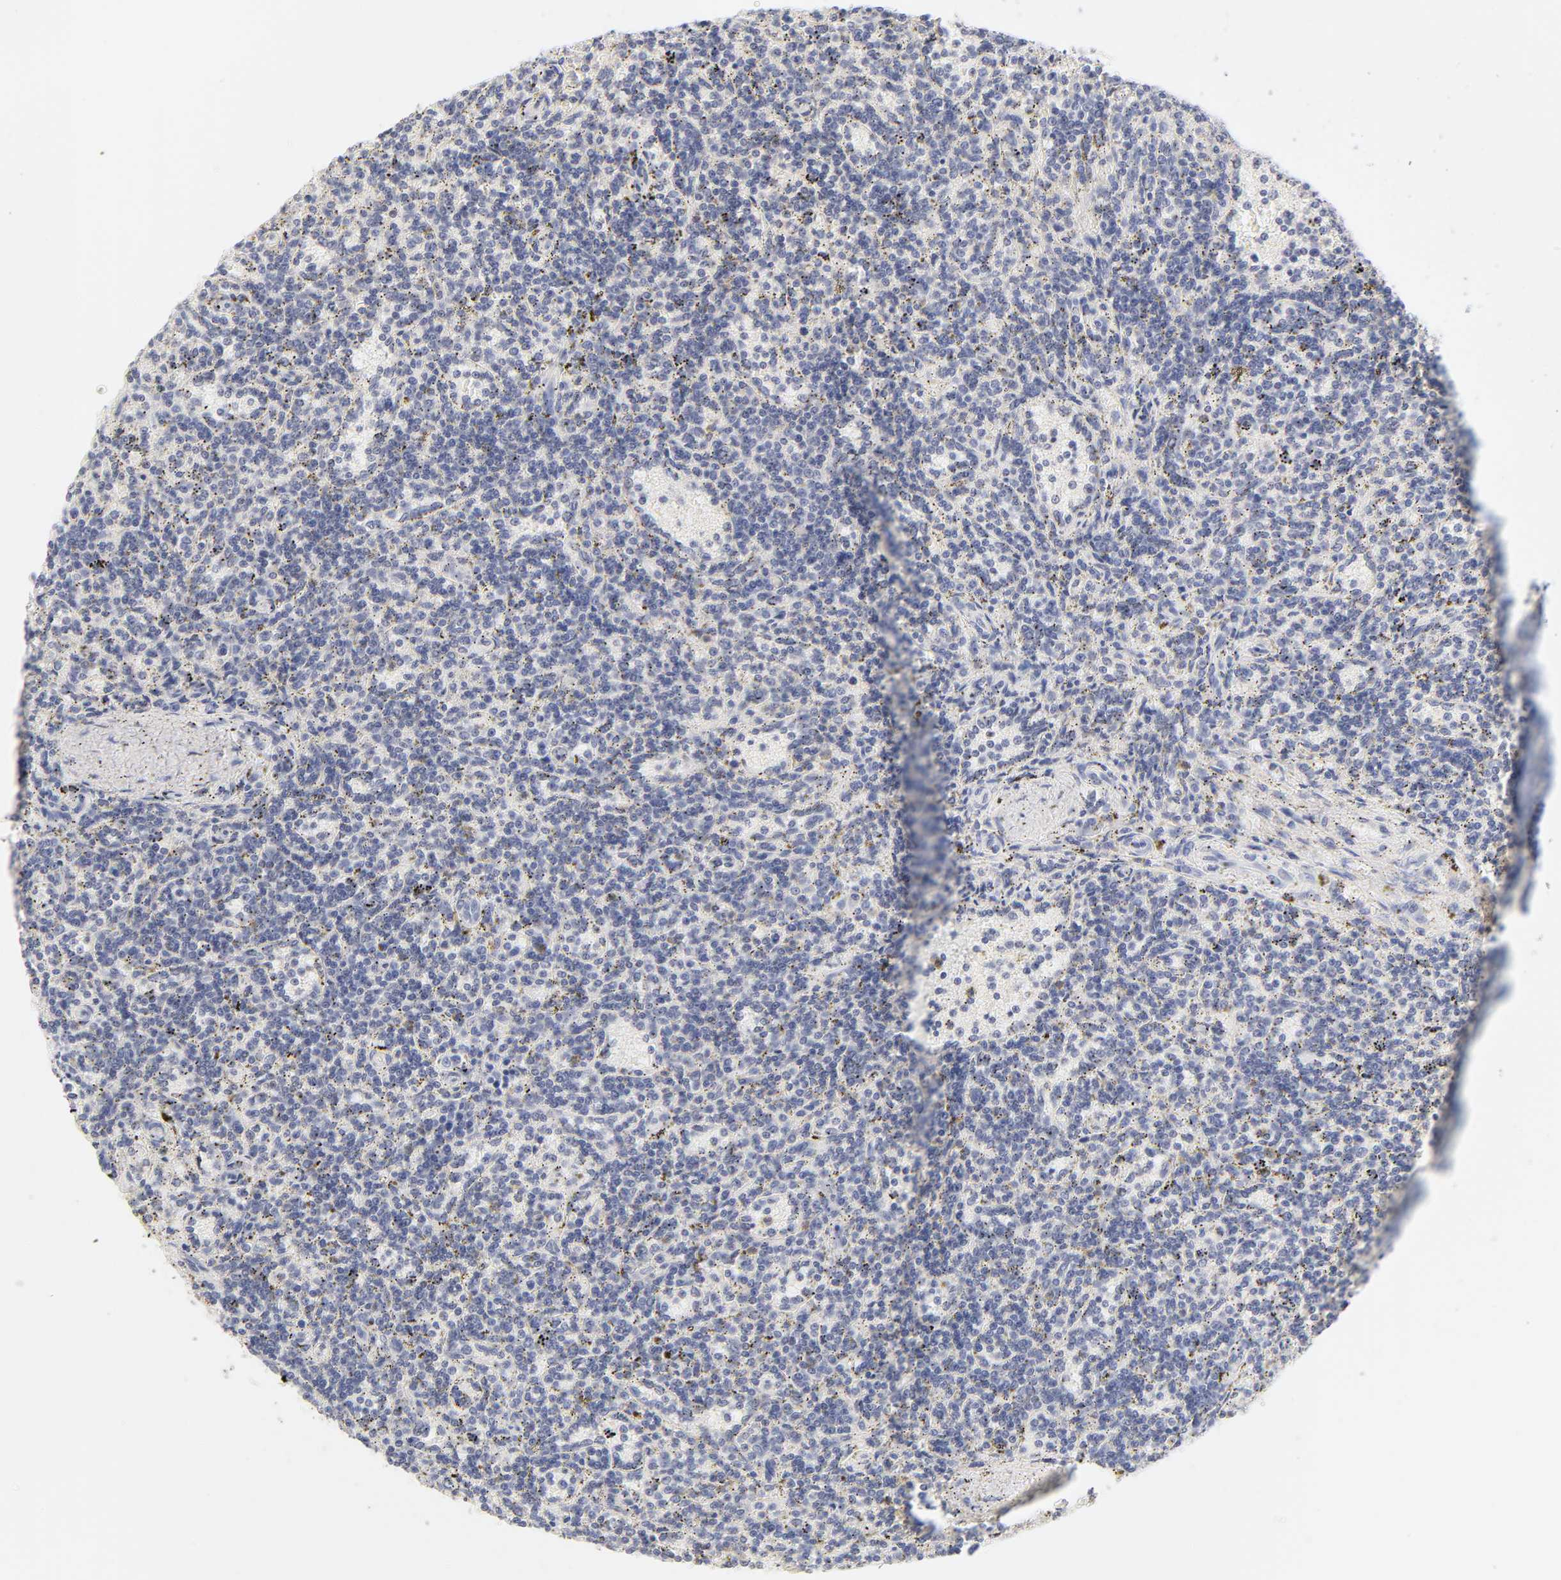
{"staining": {"intensity": "negative", "quantity": "none", "location": "none"}, "tissue": "lymphoma", "cell_type": "Tumor cells", "image_type": "cancer", "snomed": [{"axis": "morphology", "description": "Malignant lymphoma, non-Hodgkin's type, Low grade"}, {"axis": "topography", "description": "Spleen"}], "caption": "This is an immunohistochemistry micrograph of human malignant lymphoma, non-Hodgkin's type (low-grade). There is no positivity in tumor cells.", "gene": "CYP4B1", "patient": {"sex": "male", "age": 73}}